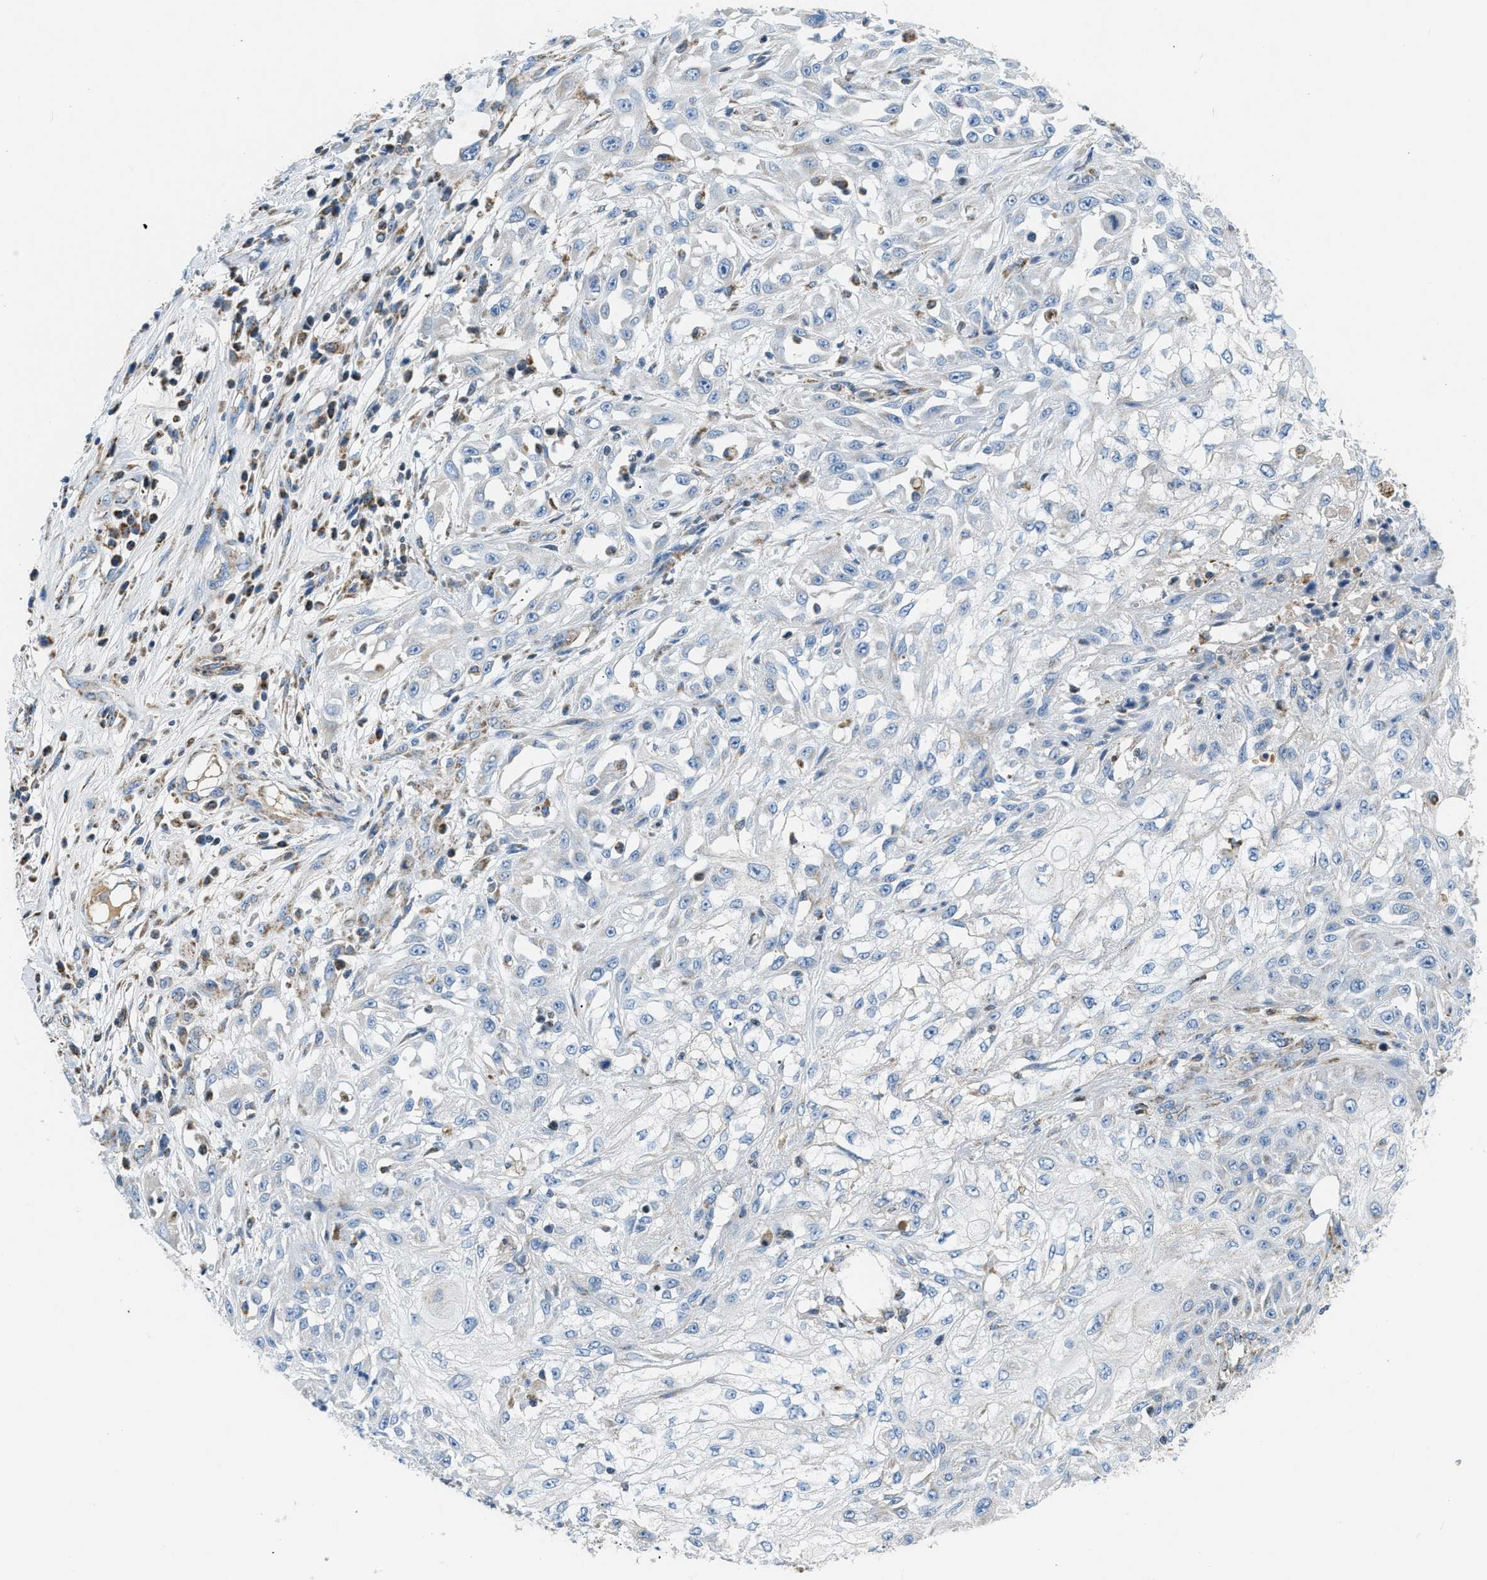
{"staining": {"intensity": "negative", "quantity": "none", "location": "none"}, "tissue": "skin cancer", "cell_type": "Tumor cells", "image_type": "cancer", "snomed": [{"axis": "morphology", "description": "Squamous cell carcinoma, NOS"}, {"axis": "morphology", "description": "Squamous cell carcinoma, metastatic, NOS"}, {"axis": "topography", "description": "Skin"}, {"axis": "topography", "description": "Lymph node"}], "caption": "Human skin metastatic squamous cell carcinoma stained for a protein using immunohistochemistry (IHC) shows no staining in tumor cells.", "gene": "ACADVL", "patient": {"sex": "male", "age": 75}}